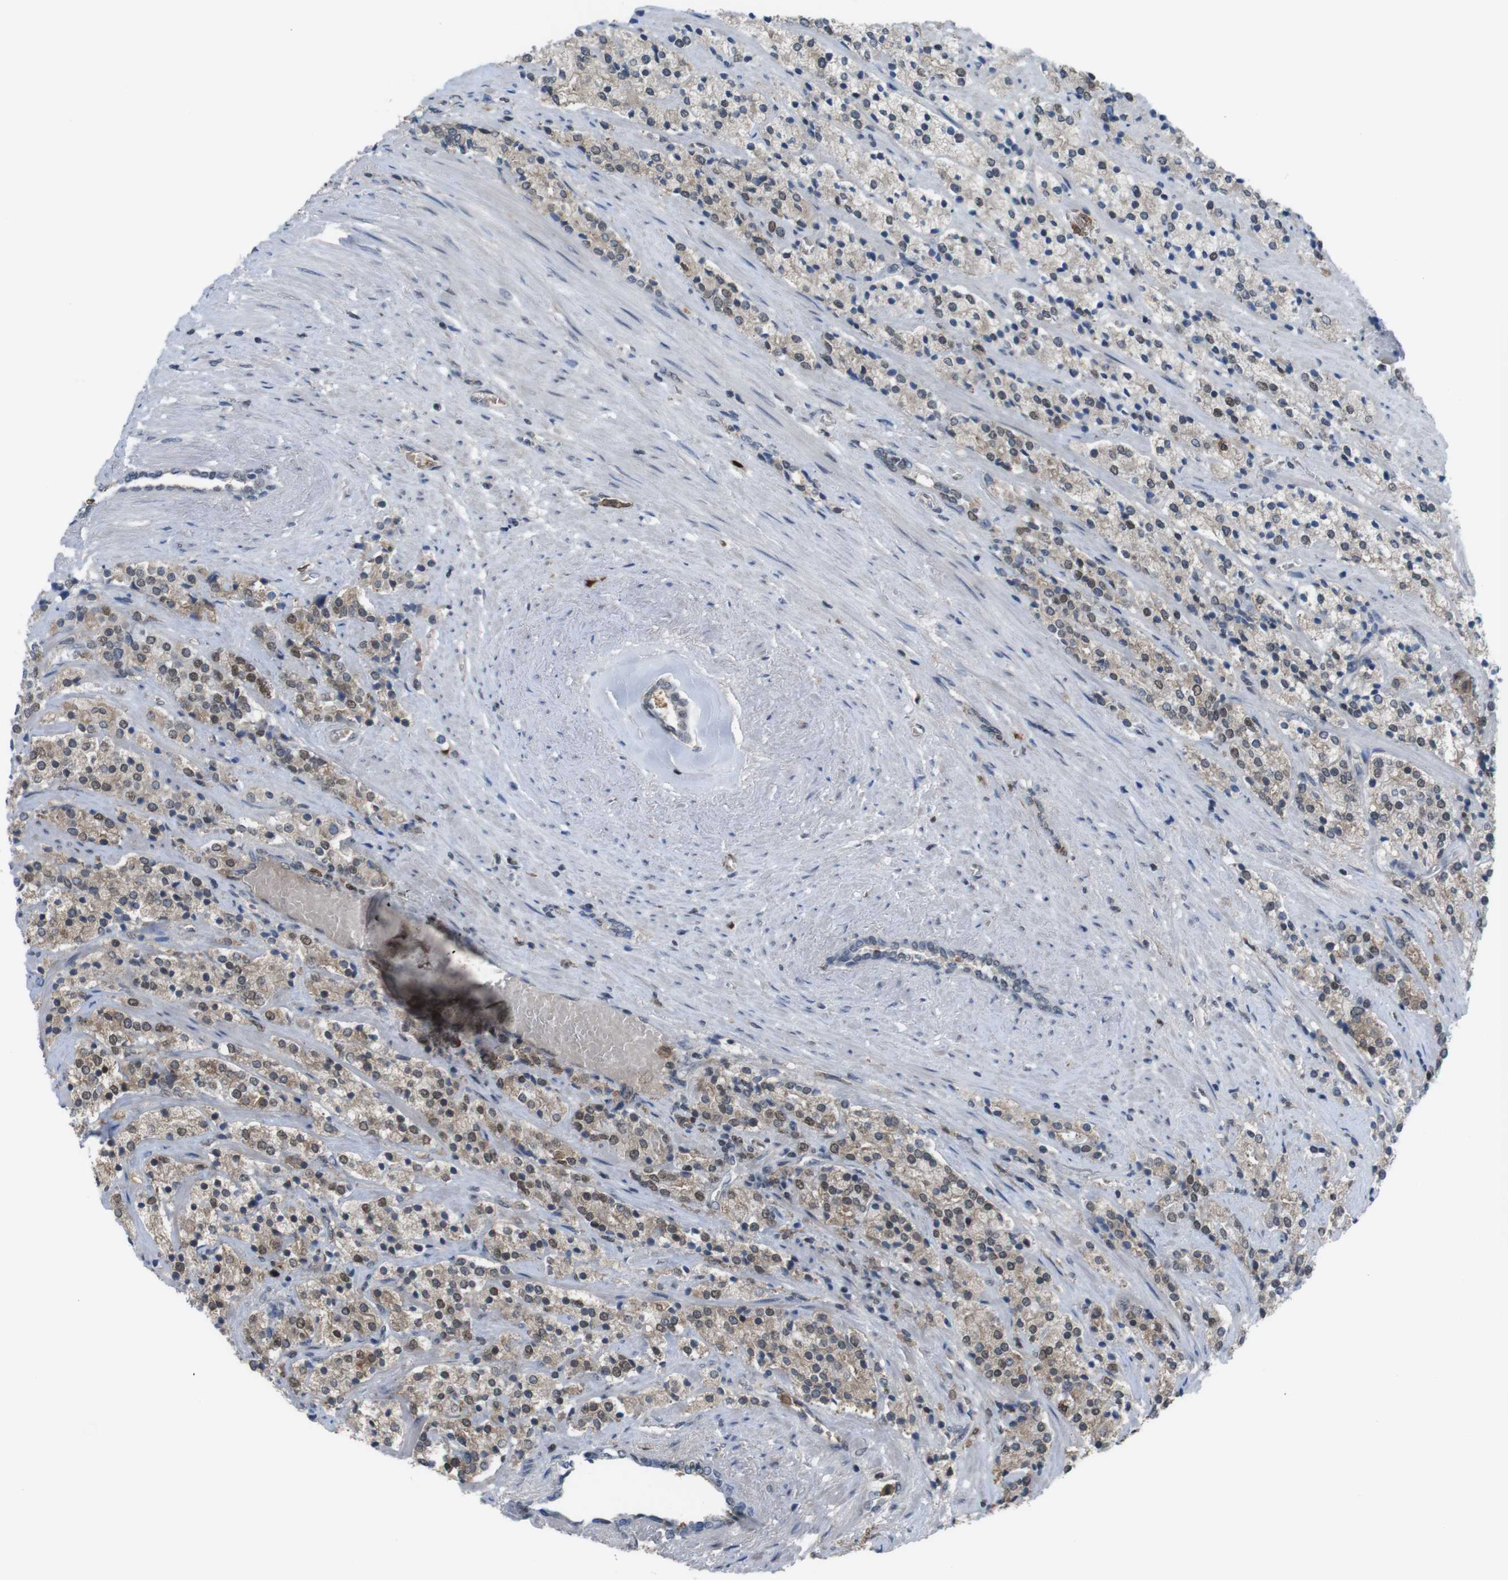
{"staining": {"intensity": "weak", "quantity": "25%-75%", "location": "cytoplasmic/membranous,nuclear"}, "tissue": "prostate cancer", "cell_type": "Tumor cells", "image_type": "cancer", "snomed": [{"axis": "morphology", "description": "Adenocarcinoma, High grade"}, {"axis": "topography", "description": "Prostate"}], "caption": "A histopathology image of prostate adenocarcinoma (high-grade) stained for a protein shows weak cytoplasmic/membranous and nuclear brown staining in tumor cells.", "gene": "SUB1", "patient": {"sex": "male", "age": 71}}